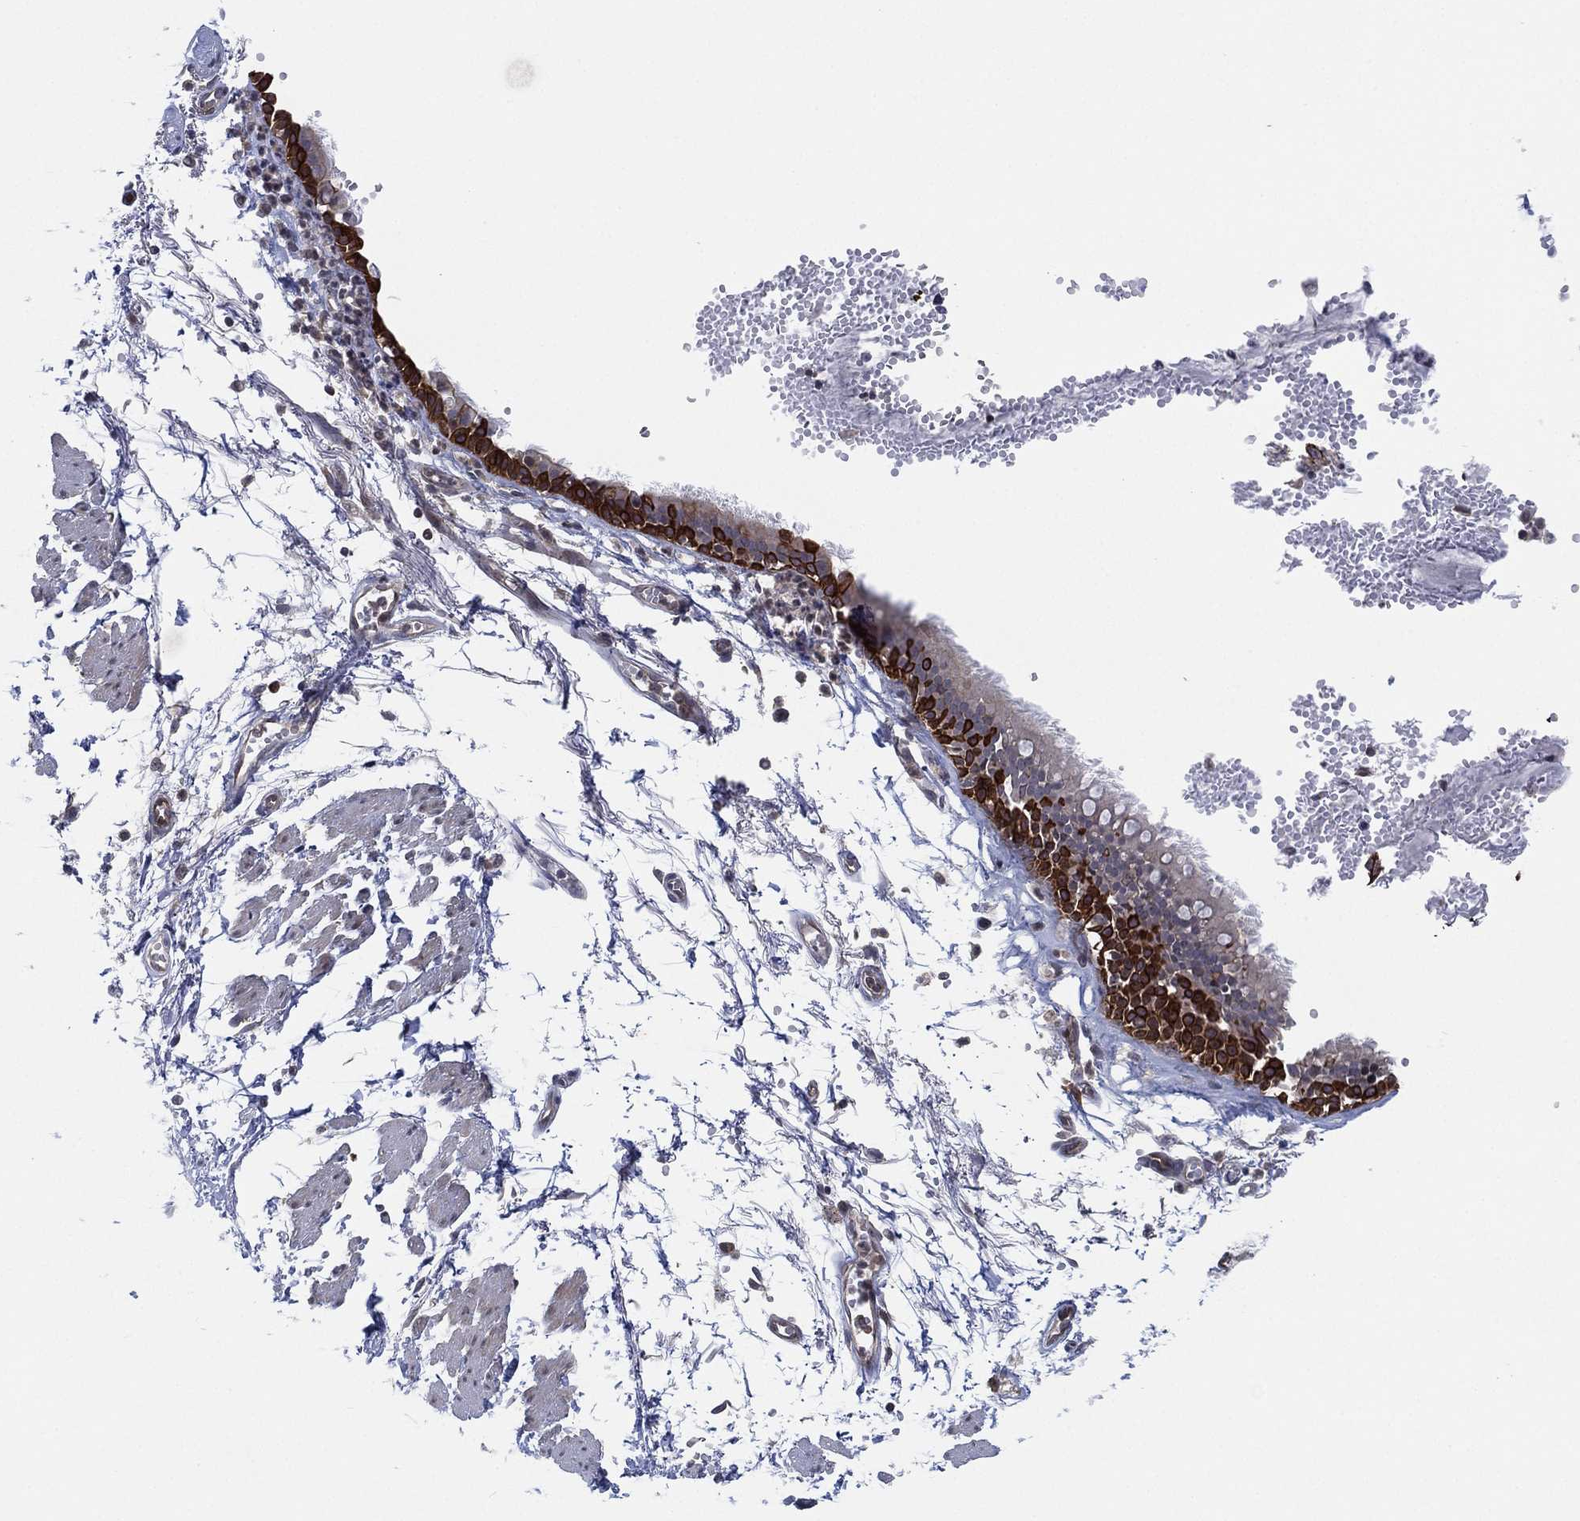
{"staining": {"intensity": "negative", "quantity": "none", "location": "none"}, "tissue": "soft tissue", "cell_type": "Fibroblasts", "image_type": "normal", "snomed": [{"axis": "morphology", "description": "Normal tissue, NOS"}, {"axis": "morphology", "description": "Squamous cell carcinoma, NOS"}, {"axis": "topography", "description": "Cartilage tissue"}, {"axis": "topography", "description": "Lung"}], "caption": "Fibroblasts show no significant staining in benign soft tissue.", "gene": "TMCO1", "patient": {"sex": "male", "age": 66}}